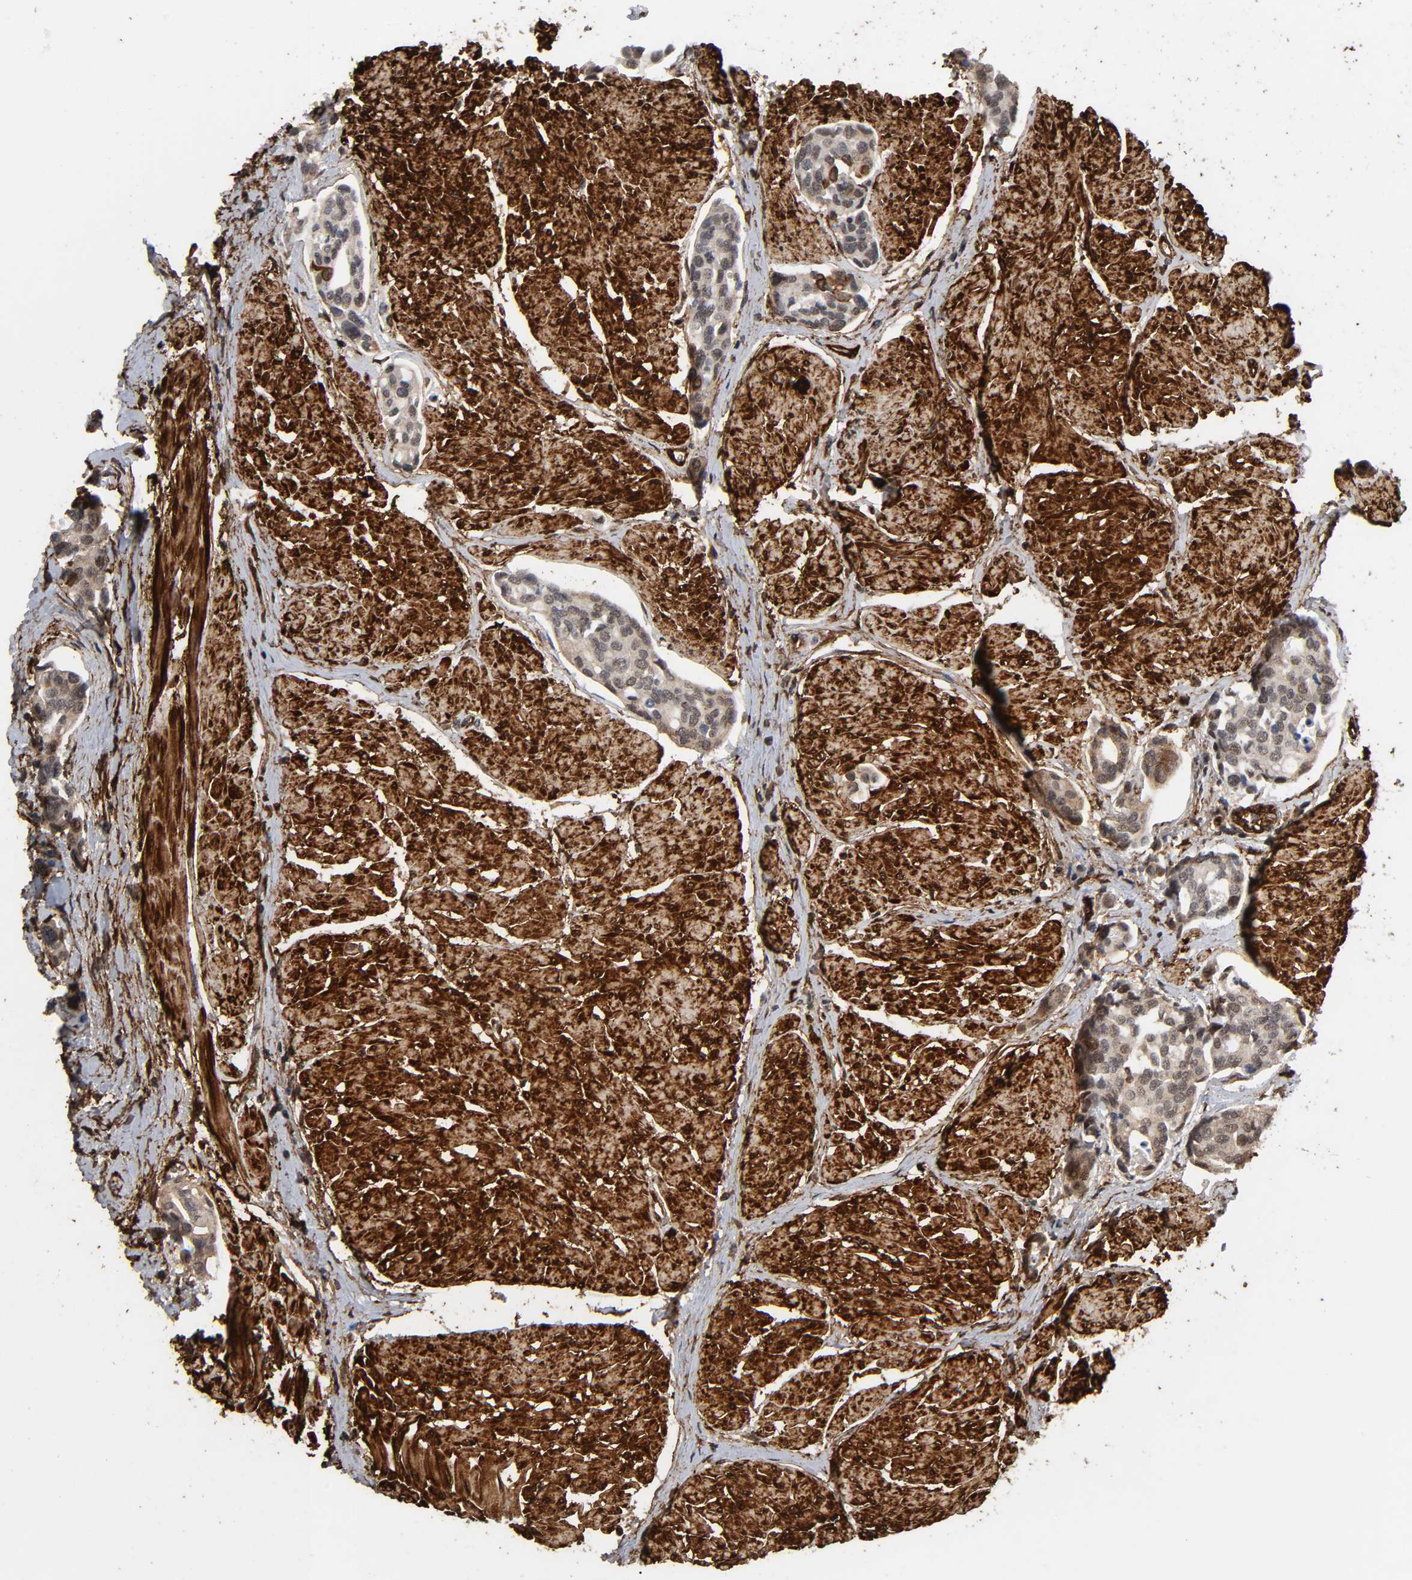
{"staining": {"intensity": "moderate", "quantity": "25%-75%", "location": "cytoplasmic/membranous,nuclear"}, "tissue": "urothelial cancer", "cell_type": "Tumor cells", "image_type": "cancer", "snomed": [{"axis": "morphology", "description": "Urothelial carcinoma, High grade"}, {"axis": "topography", "description": "Urinary bladder"}], "caption": "Human urothelial cancer stained with a protein marker reveals moderate staining in tumor cells.", "gene": "AHNAK2", "patient": {"sex": "male", "age": 78}}